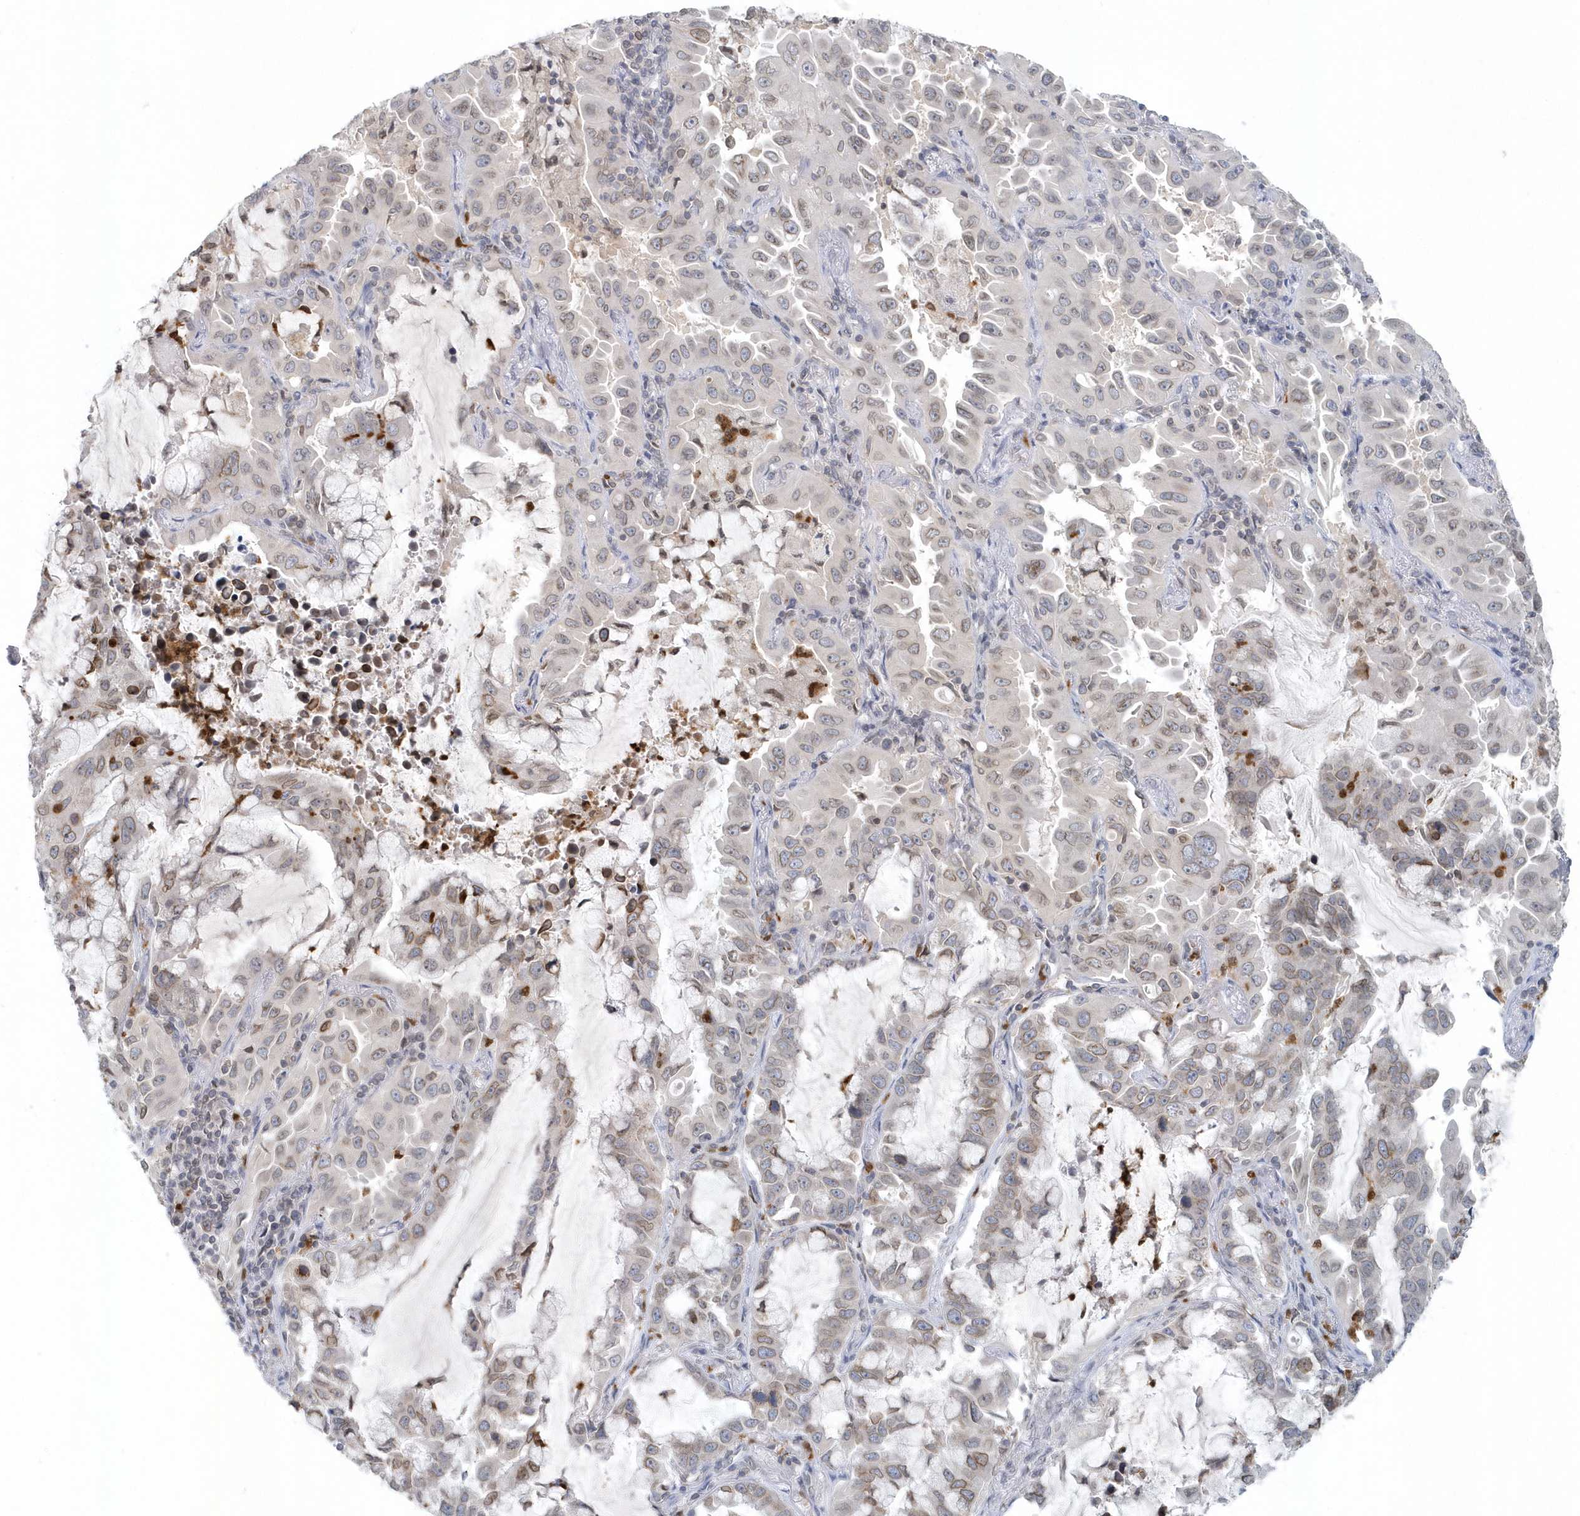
{"staining": {"intensity": "moderate", "quantity": "25%-75%", "location": "cytoplasmic/membranous,nuclear"}, "tissue": "lung cancer", "cell_type": "Tumor cells", "image_type": "cancer", "snomed": [{"axis": "morphology", "description": "Adenocarcinoma, NOS"}, {"axis": "topography", "description": "Lung"}], "caption": "Adenocarcinoma (lung) stained with DAB IHC reveals medium levels of moderate cytoplasmic/membranous and nuclear staining in approximately 25%-75% of tumor cells. Nuclei are stained in blue.", "gene": "NUP54", "patient": {"sex": "male", "age": 64}}